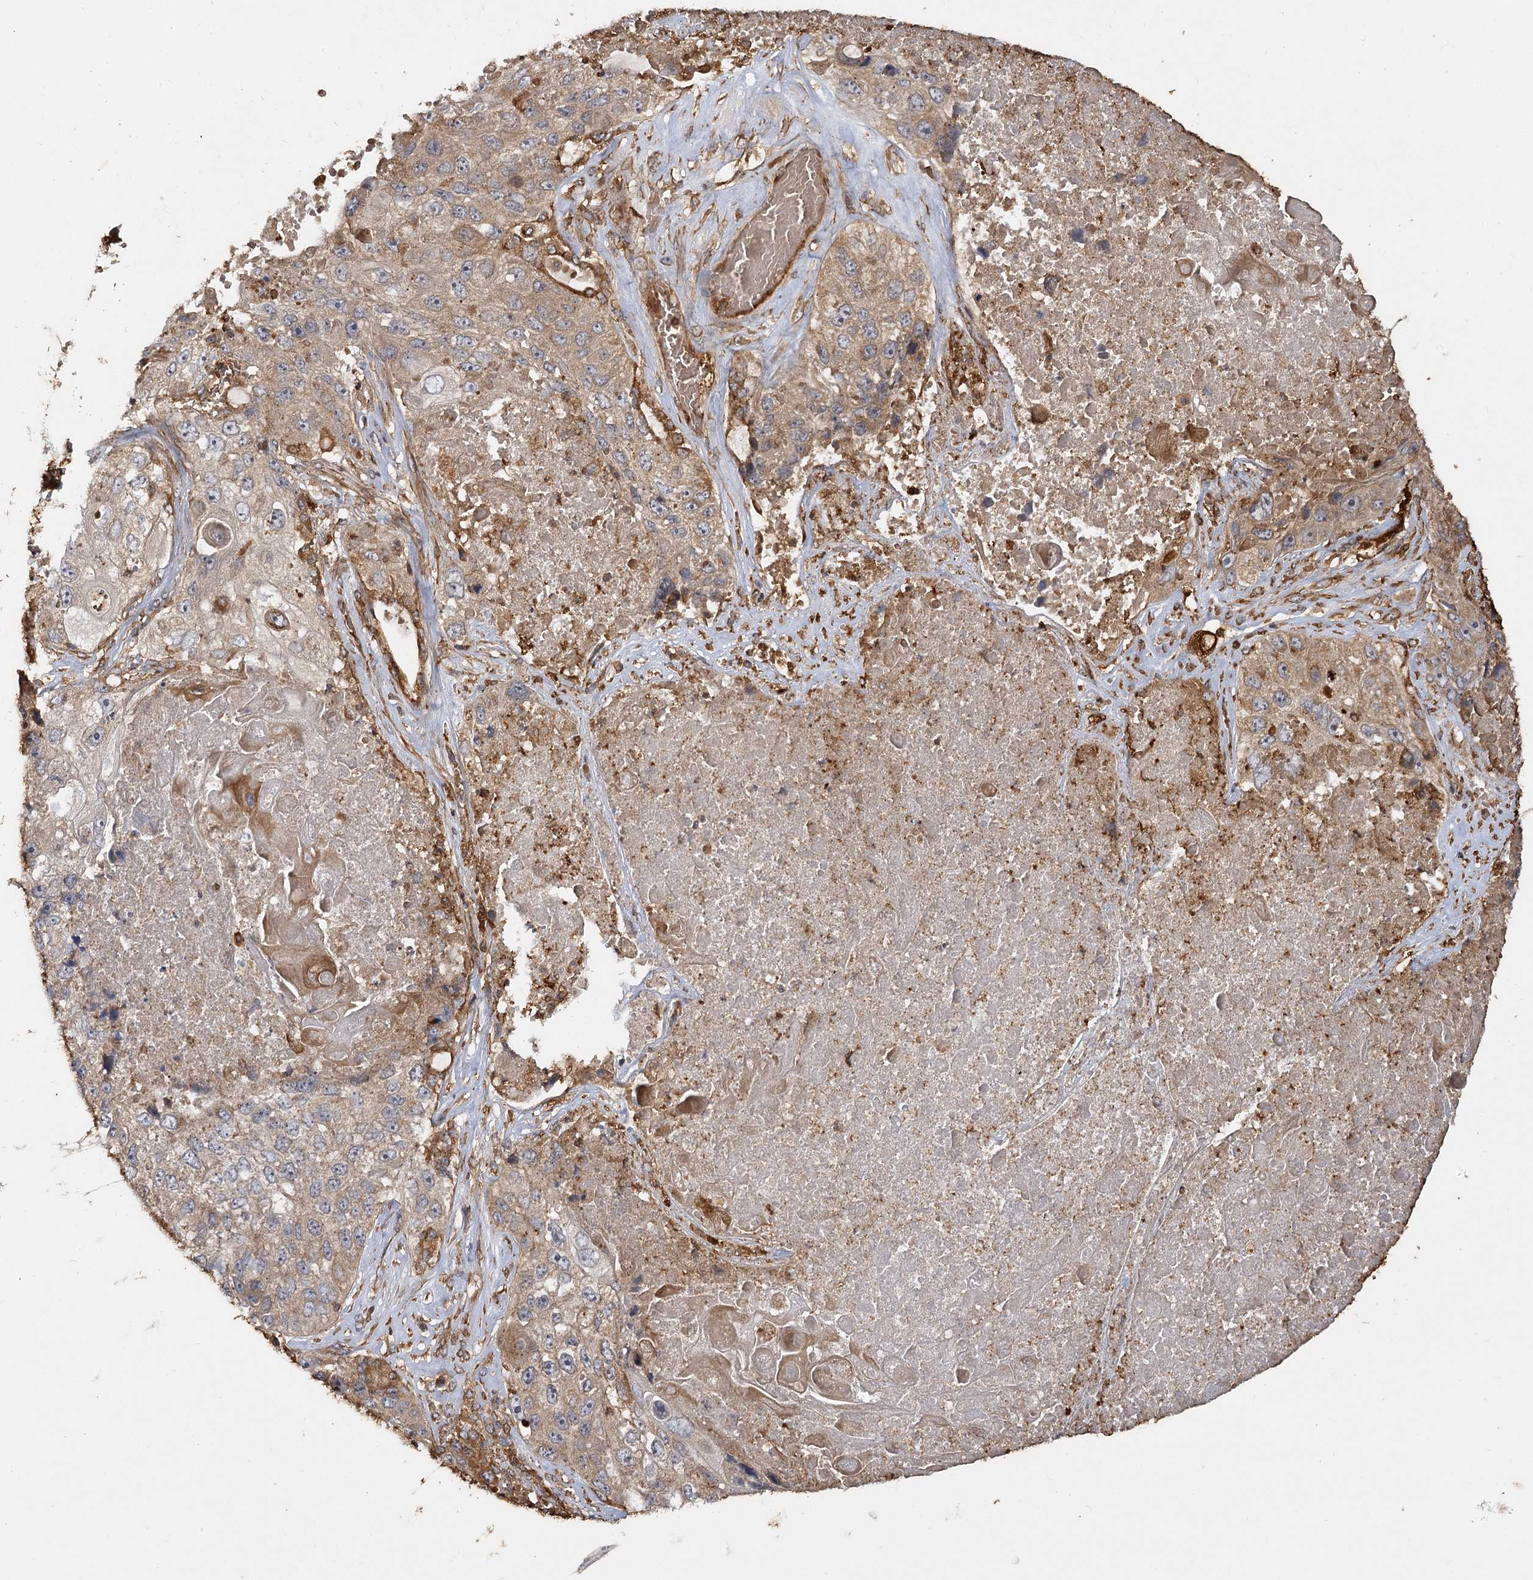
{"staining": {"intensity": "weak", "quantity": ">75%", "location": "cytoplasmic/membranous"}, "tissue": "lung cancer", "cell_type": "Tumor cells", "image_type": "cancer", "snomed": [{"axis": "morphology", "description": "Squamous cell carcinoma, NOS"}, {"axis": "topography", "description": "Lung"}], "caption": "High-power microscopy captured an IHC photomicrograph of squamous cell carcinoma (lung), revealing weak cytoplasmic/membranous positivity in about >75% of tumor cells.", "gene": "PIK3C2A", "patient": {"sex": "male", "age": 61}}